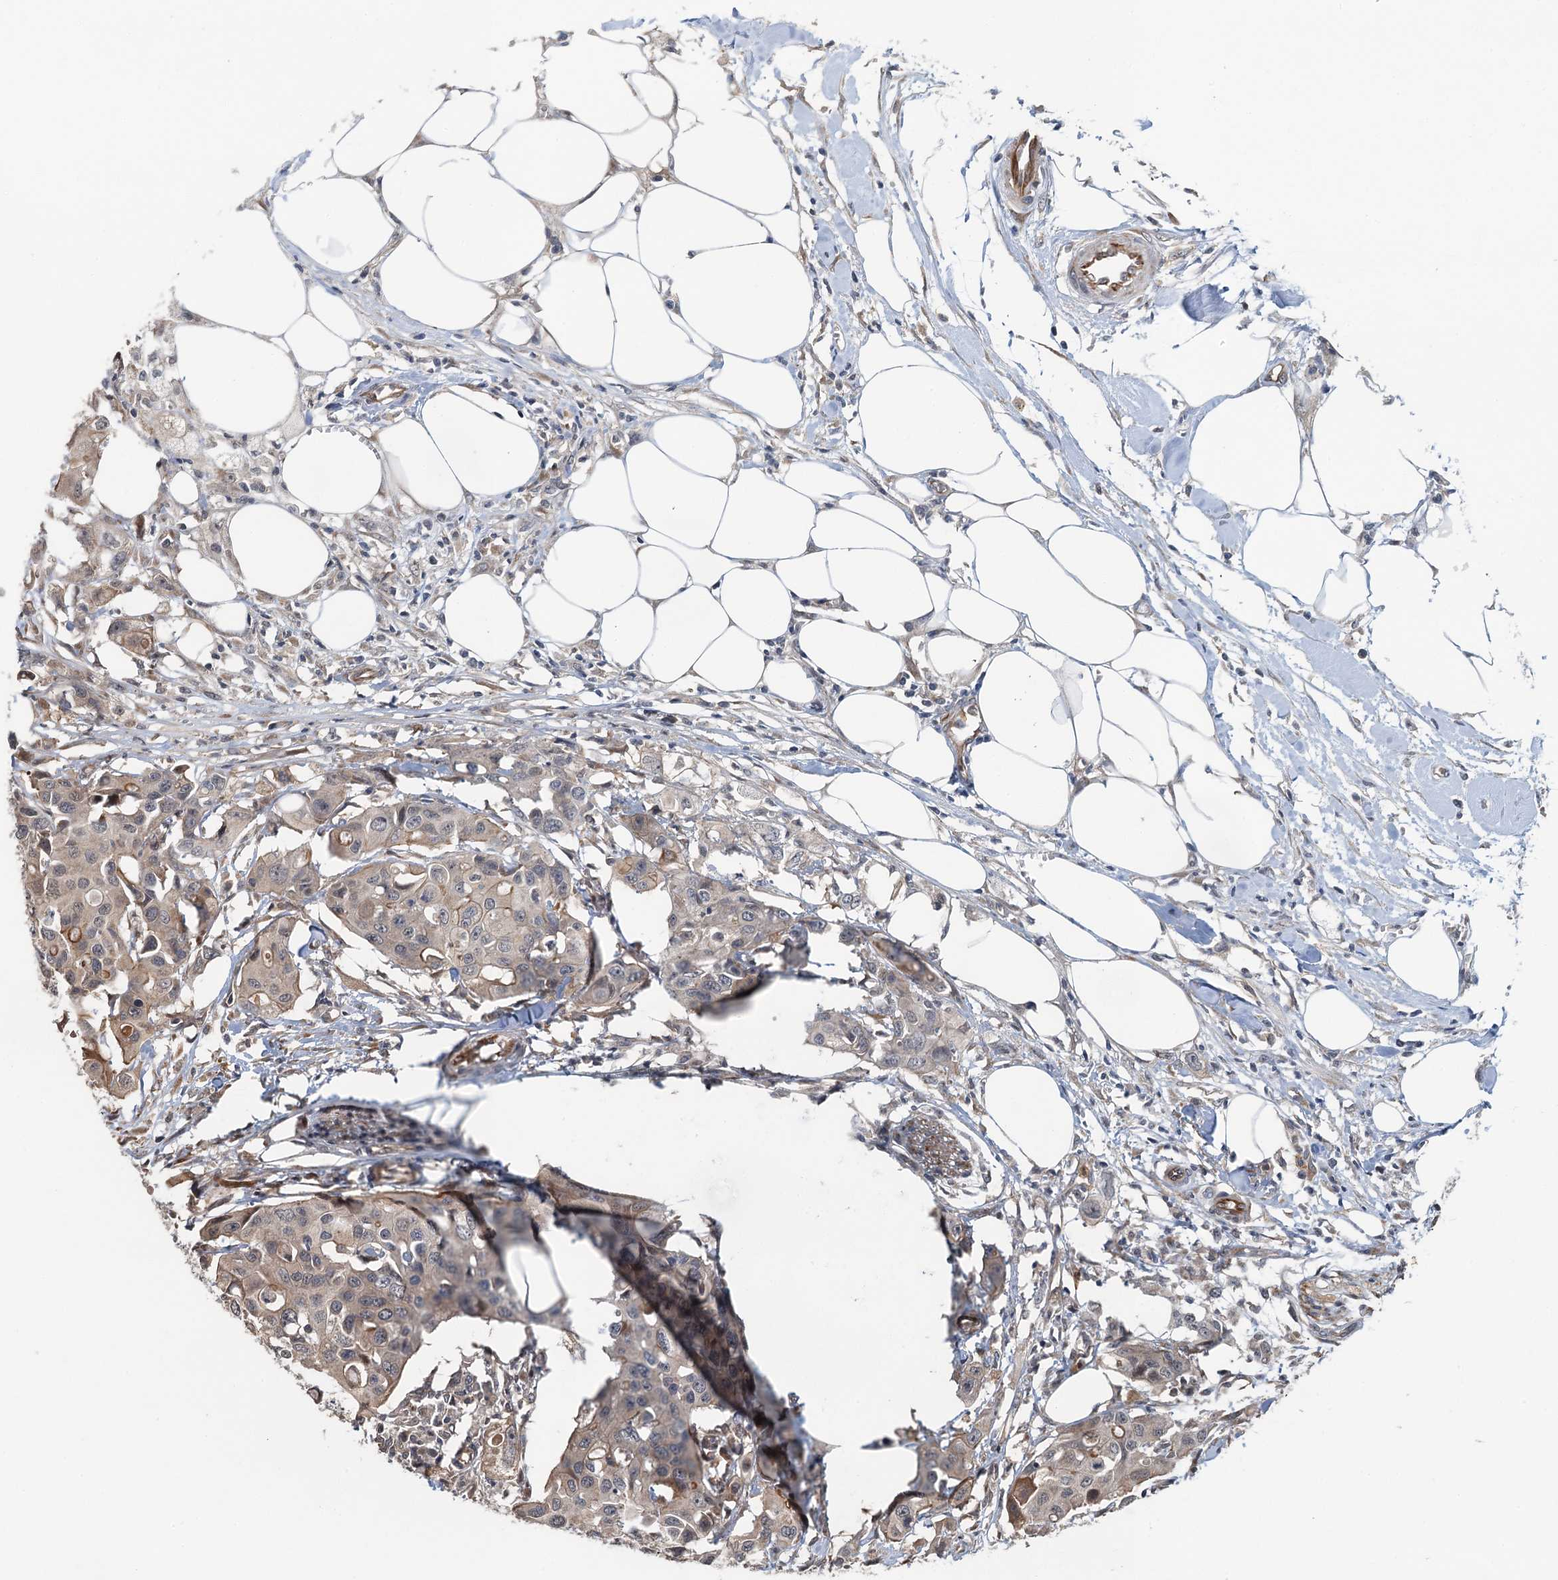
{"staining": {"intensity": "weak", "quantity": "<25%", "location": "cytoplasmic/membranous"}, "tissue": "colorectal cancer", "cell_type": "Tumor cells", "image_type": "cancer", "snomed": [{"axis": "morphology", "description": "Adenocarcinoma, NOS"}, {"axis": "topography", "description": "Colon"}], "caption": "This is an IHC histopathology image of human colorectal cancer (adenocarcinoma). There is no expression in tumor cells.", "gene": "WHAMM", "patient": {"sex": "male", "age": 77}}